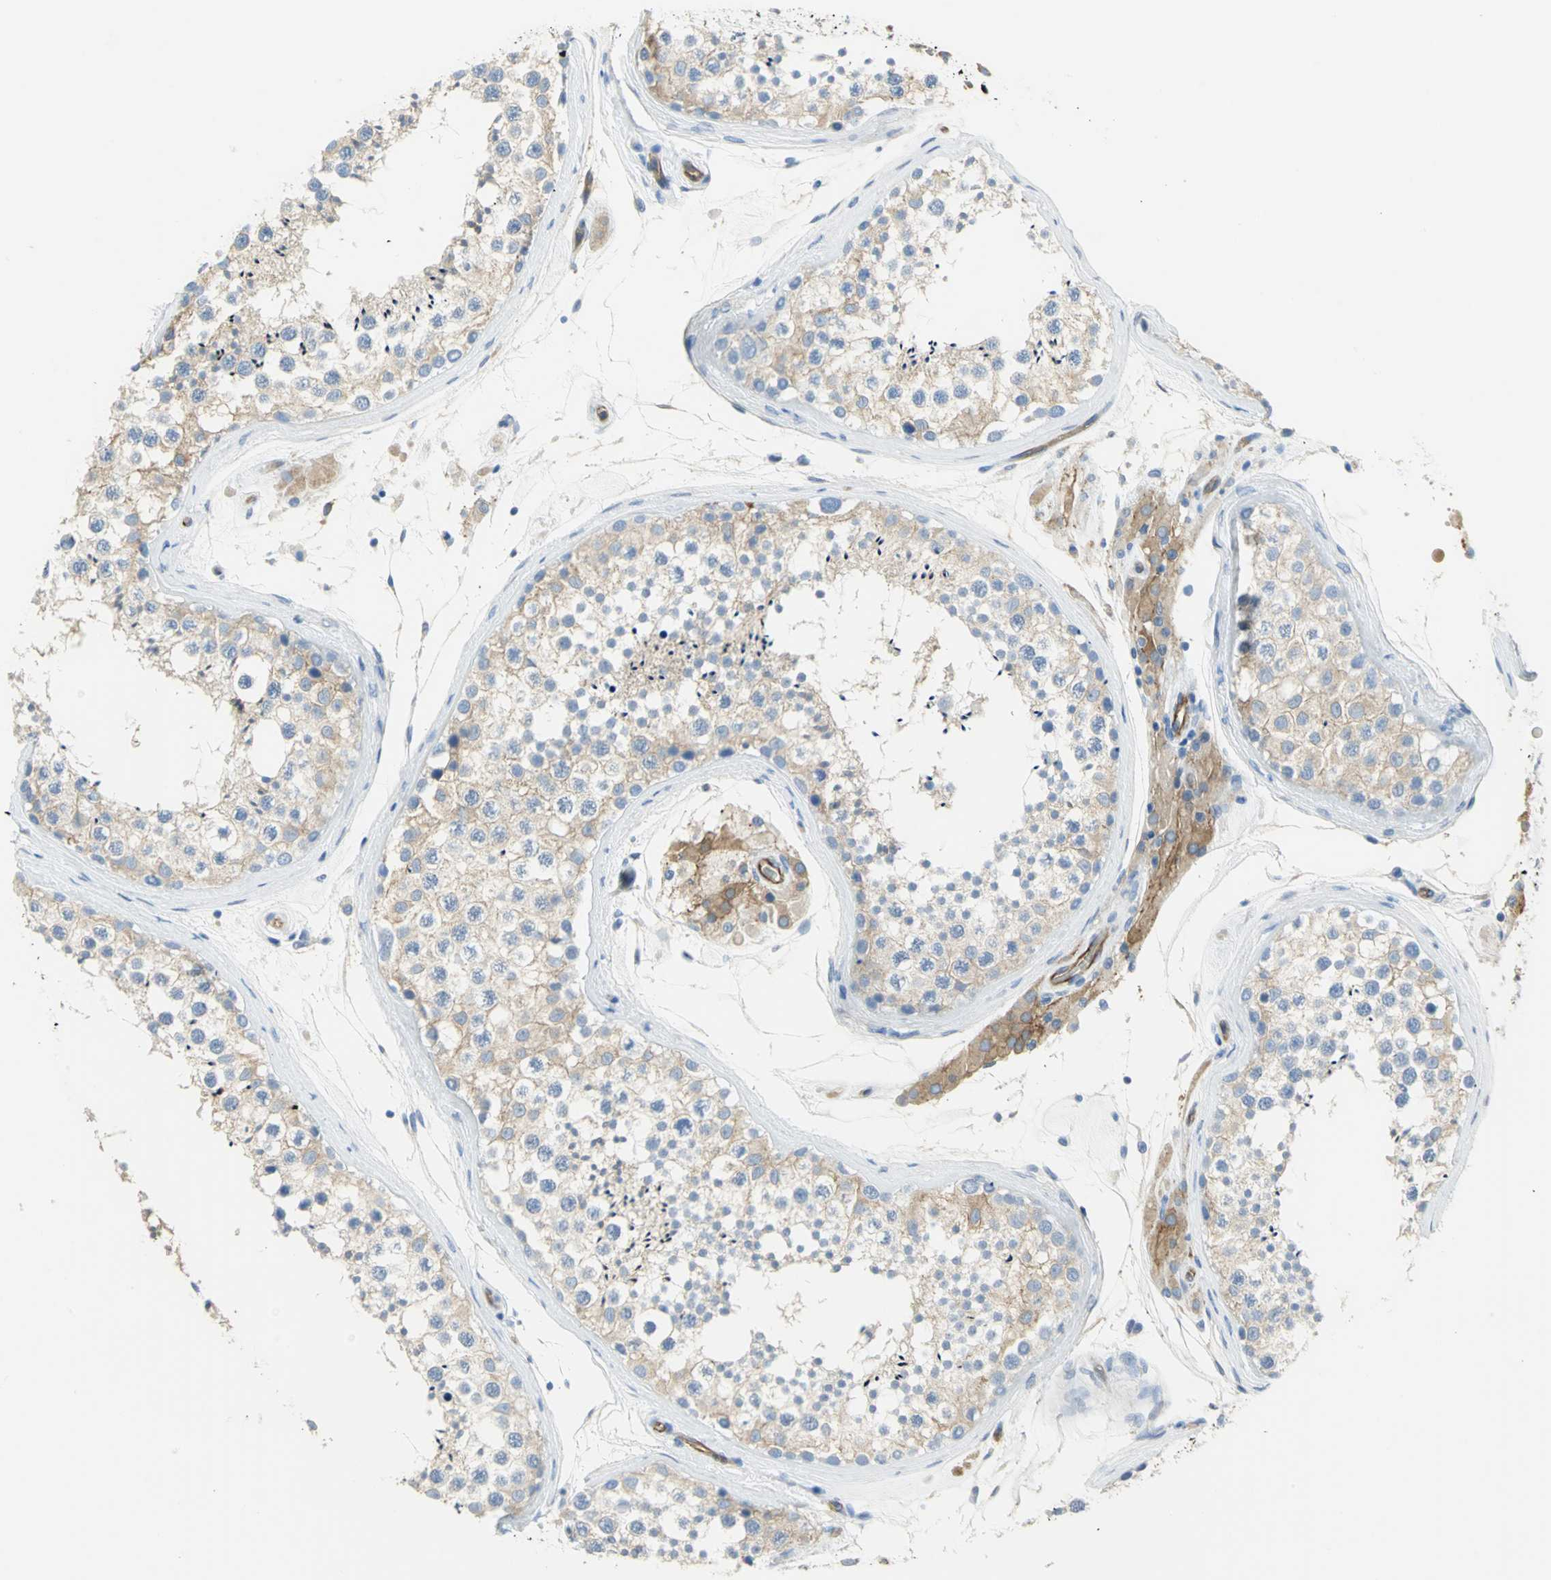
{"staining": {"intensity": "weak", "quantity": ">75%", "location": "cytoplasmic/membranous"}, "tissue": "testis", "cell_type": "Cells in seminiferous ducts", "image_type": "normal", "snomed": [{"axis": "morphology", "description": "Normal tissue, NOS"}, {"axis": "topography", "description": "Testis"}], "caption": "Immunohistochemical staining of normal testis exhibits >75% levels of weak cytoplasmic/membranous protein expression in approximately >75% of cells in seminiferous ducts.", "gene": "FLNB", "patient": {"sex": "male", "age": 46}}